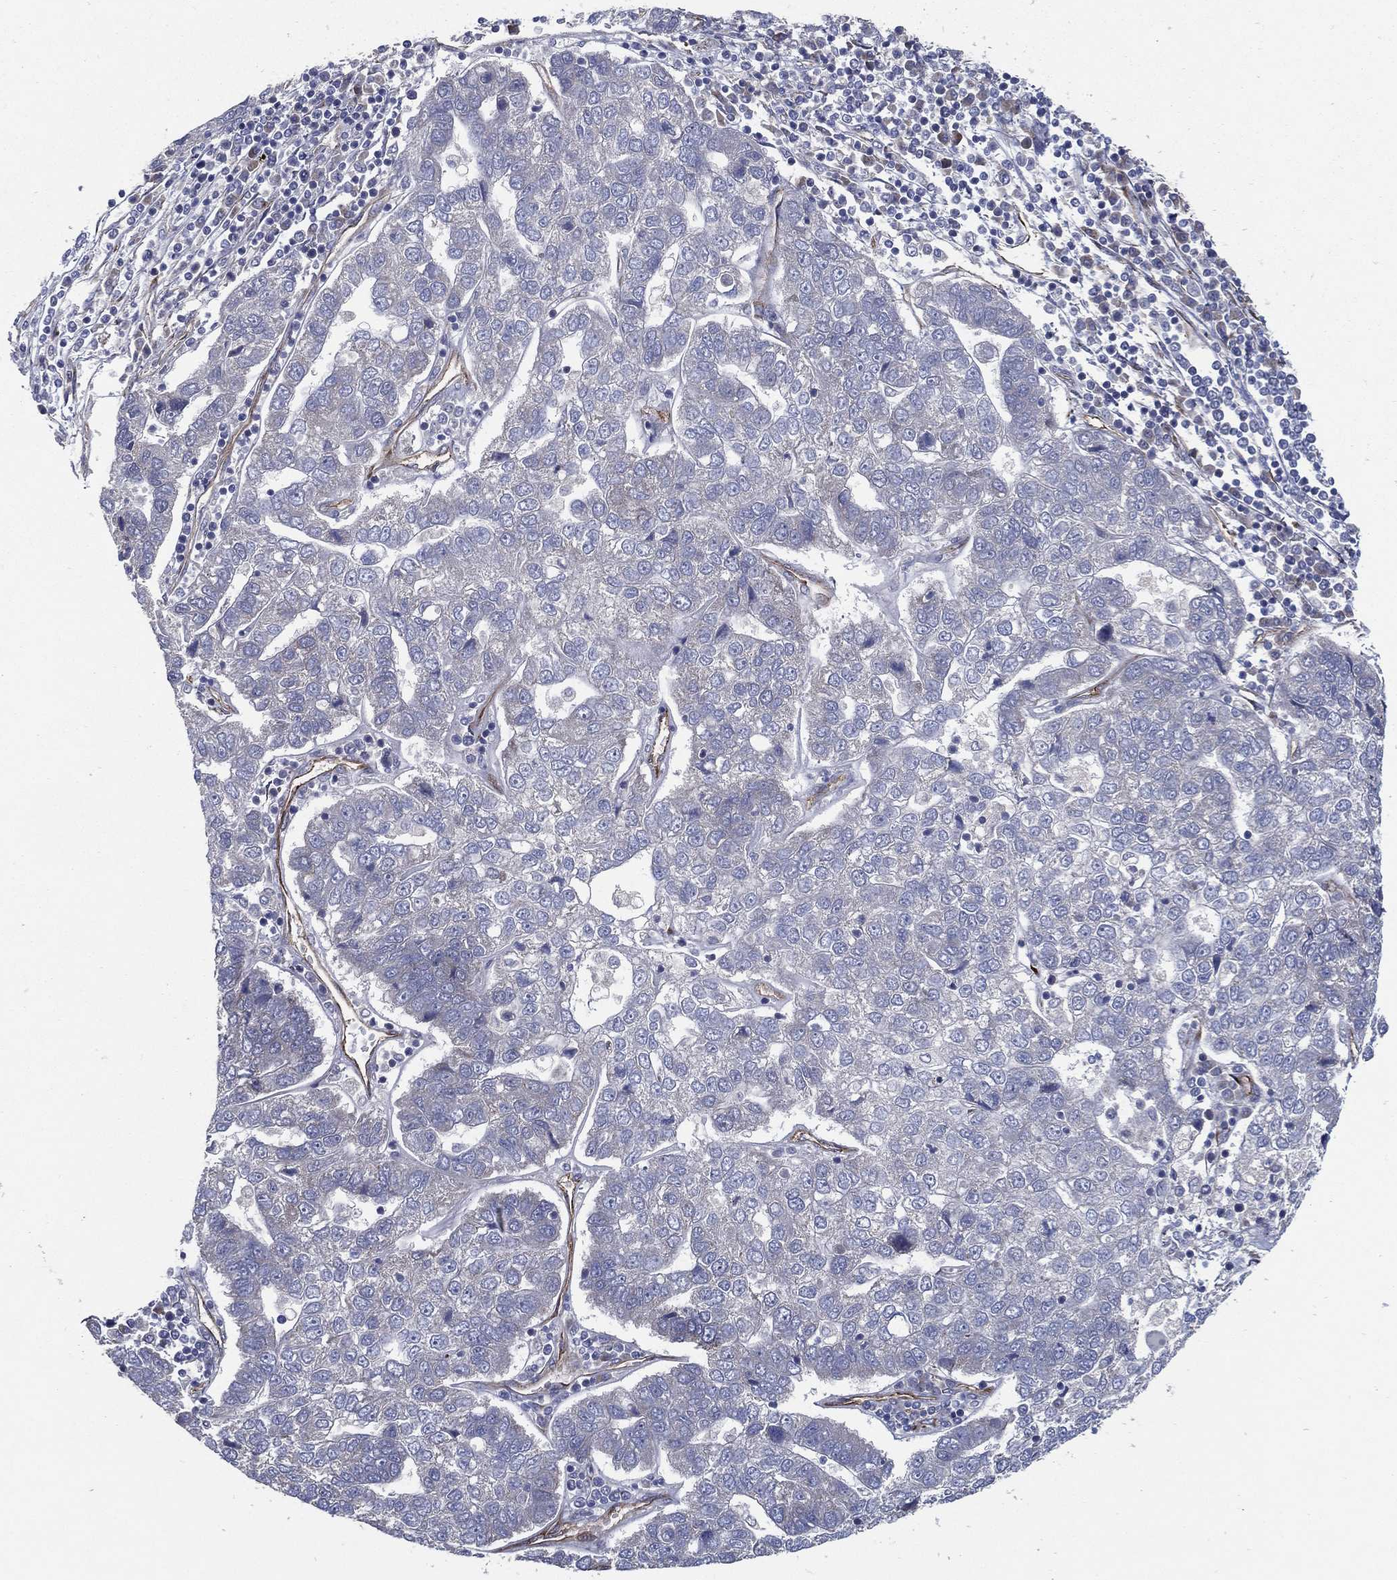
{"staining": {"intensity": "negative", "quantity": "none", "location": "none"}, "tissue": "pancreatic cancer", "cell_type": "Tumor cells", "image_type": "cancer", "snomed": [{"axis": "morphology", "description": "Adenocarcinoma, NOS"}, {"axis": "topography", "description": "Pancreas"}], "caption": "An immunohistochemistry image of pancreatic cancer (adenocarcinoma) is shown. There is no staining in tumor cells of pancreatic cancer (adenocarcinoma).", "gene": "ARHGAP11A", "patient": {"sex": "female", "age": 61}}